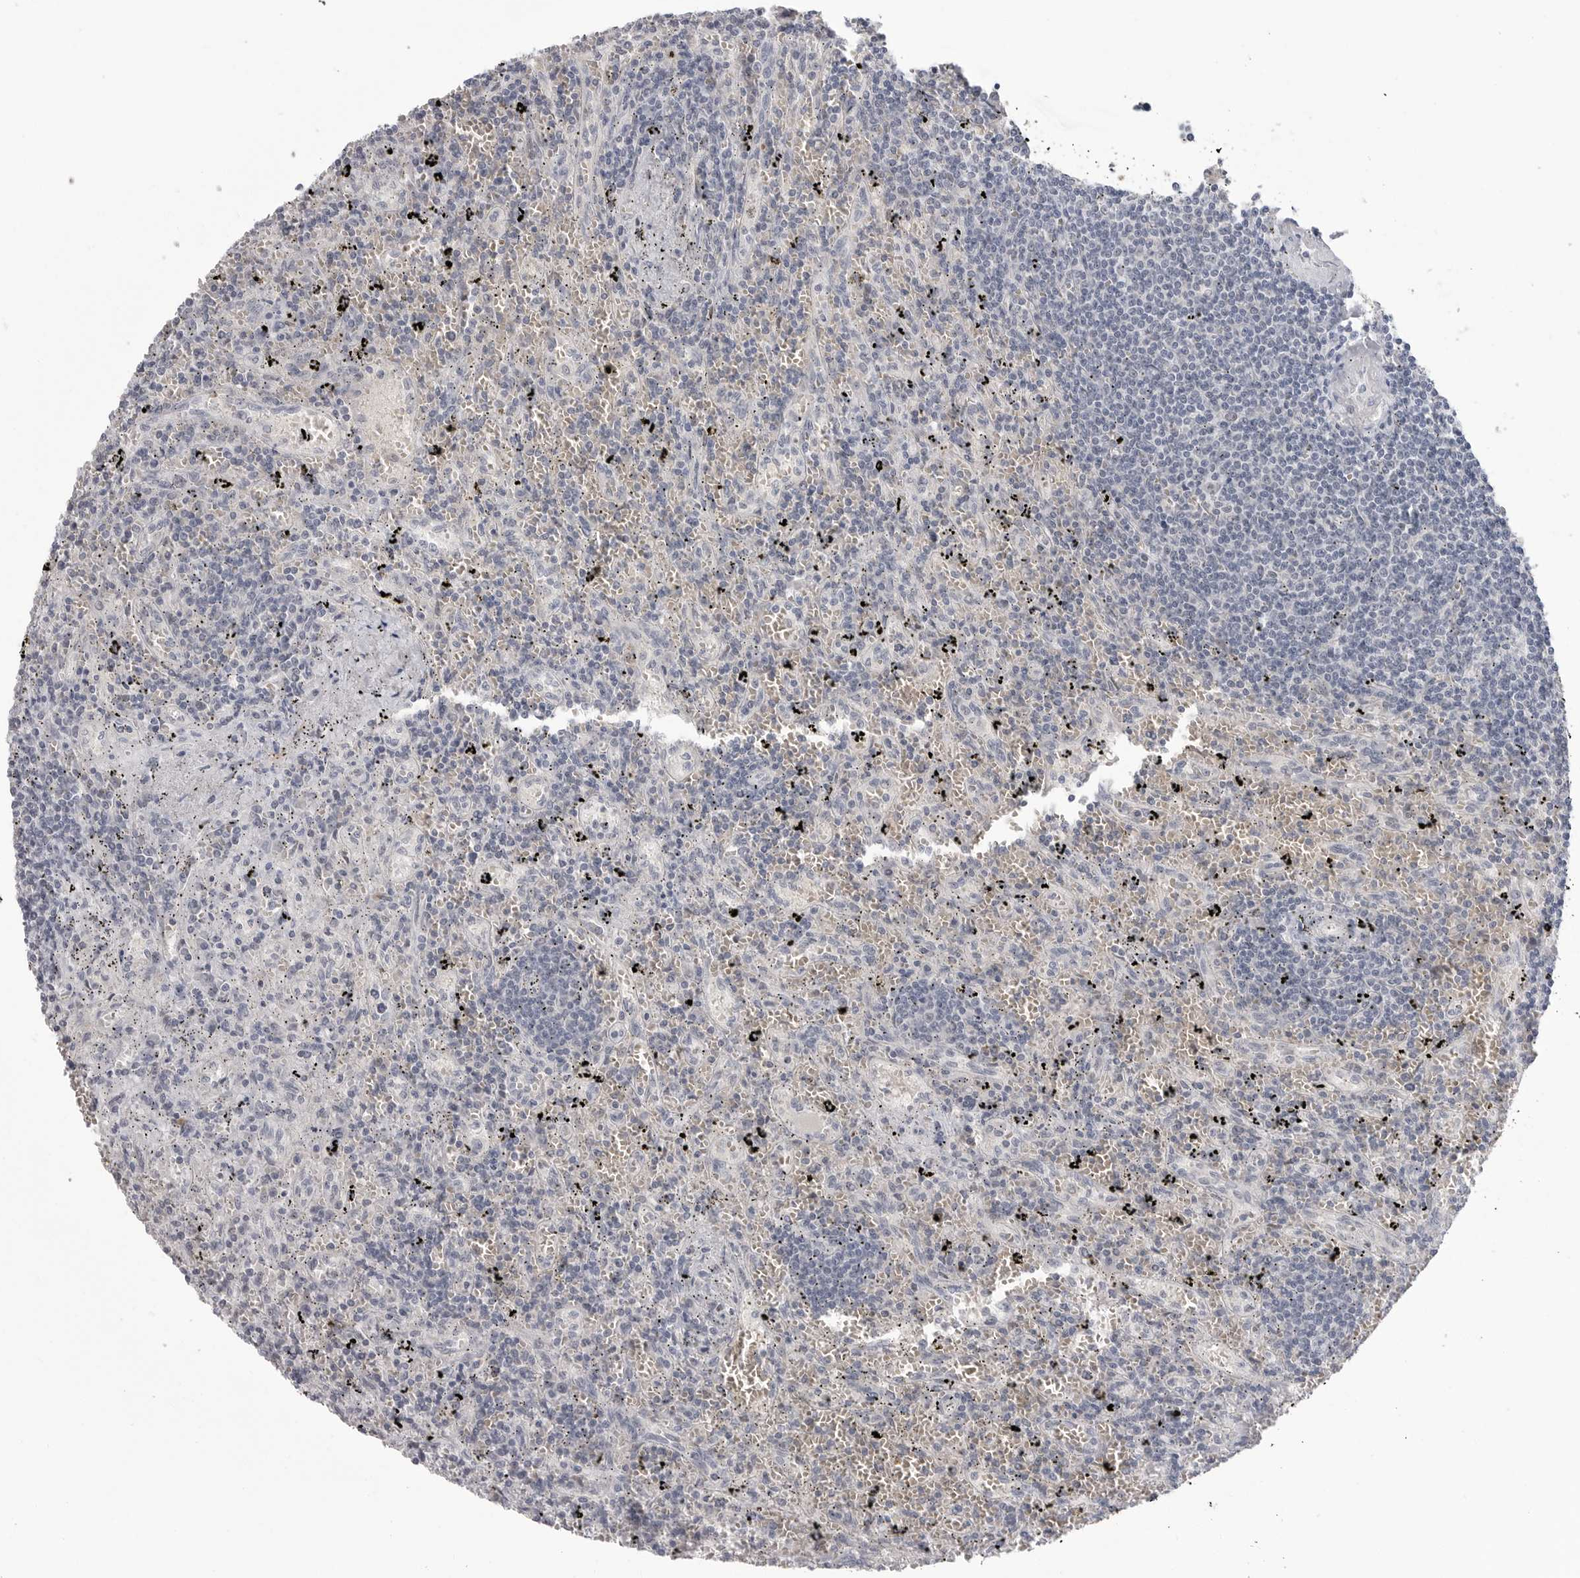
{"staining": {"intensity": "negative", "quantity": "none", "location": "none"}, "tissue": "lymphoma", "cell_type": "Tumor cells", "image_type": "cancer", "snomed": [{"axis": "morphology", "description": "Malignant lymphoma, non-Hodgkin's type, Low grade"}, {"axis": "topography", "description": "Spleen"}], "caption": "Human malignant lymphoma, non-Hodgkin's type (low-grade) stained for a protein using immunohistochemistry reveals no expression in tumor cells.", "gene": "PLEKHF1", "patient": {"sex": "male", "age": 76}}